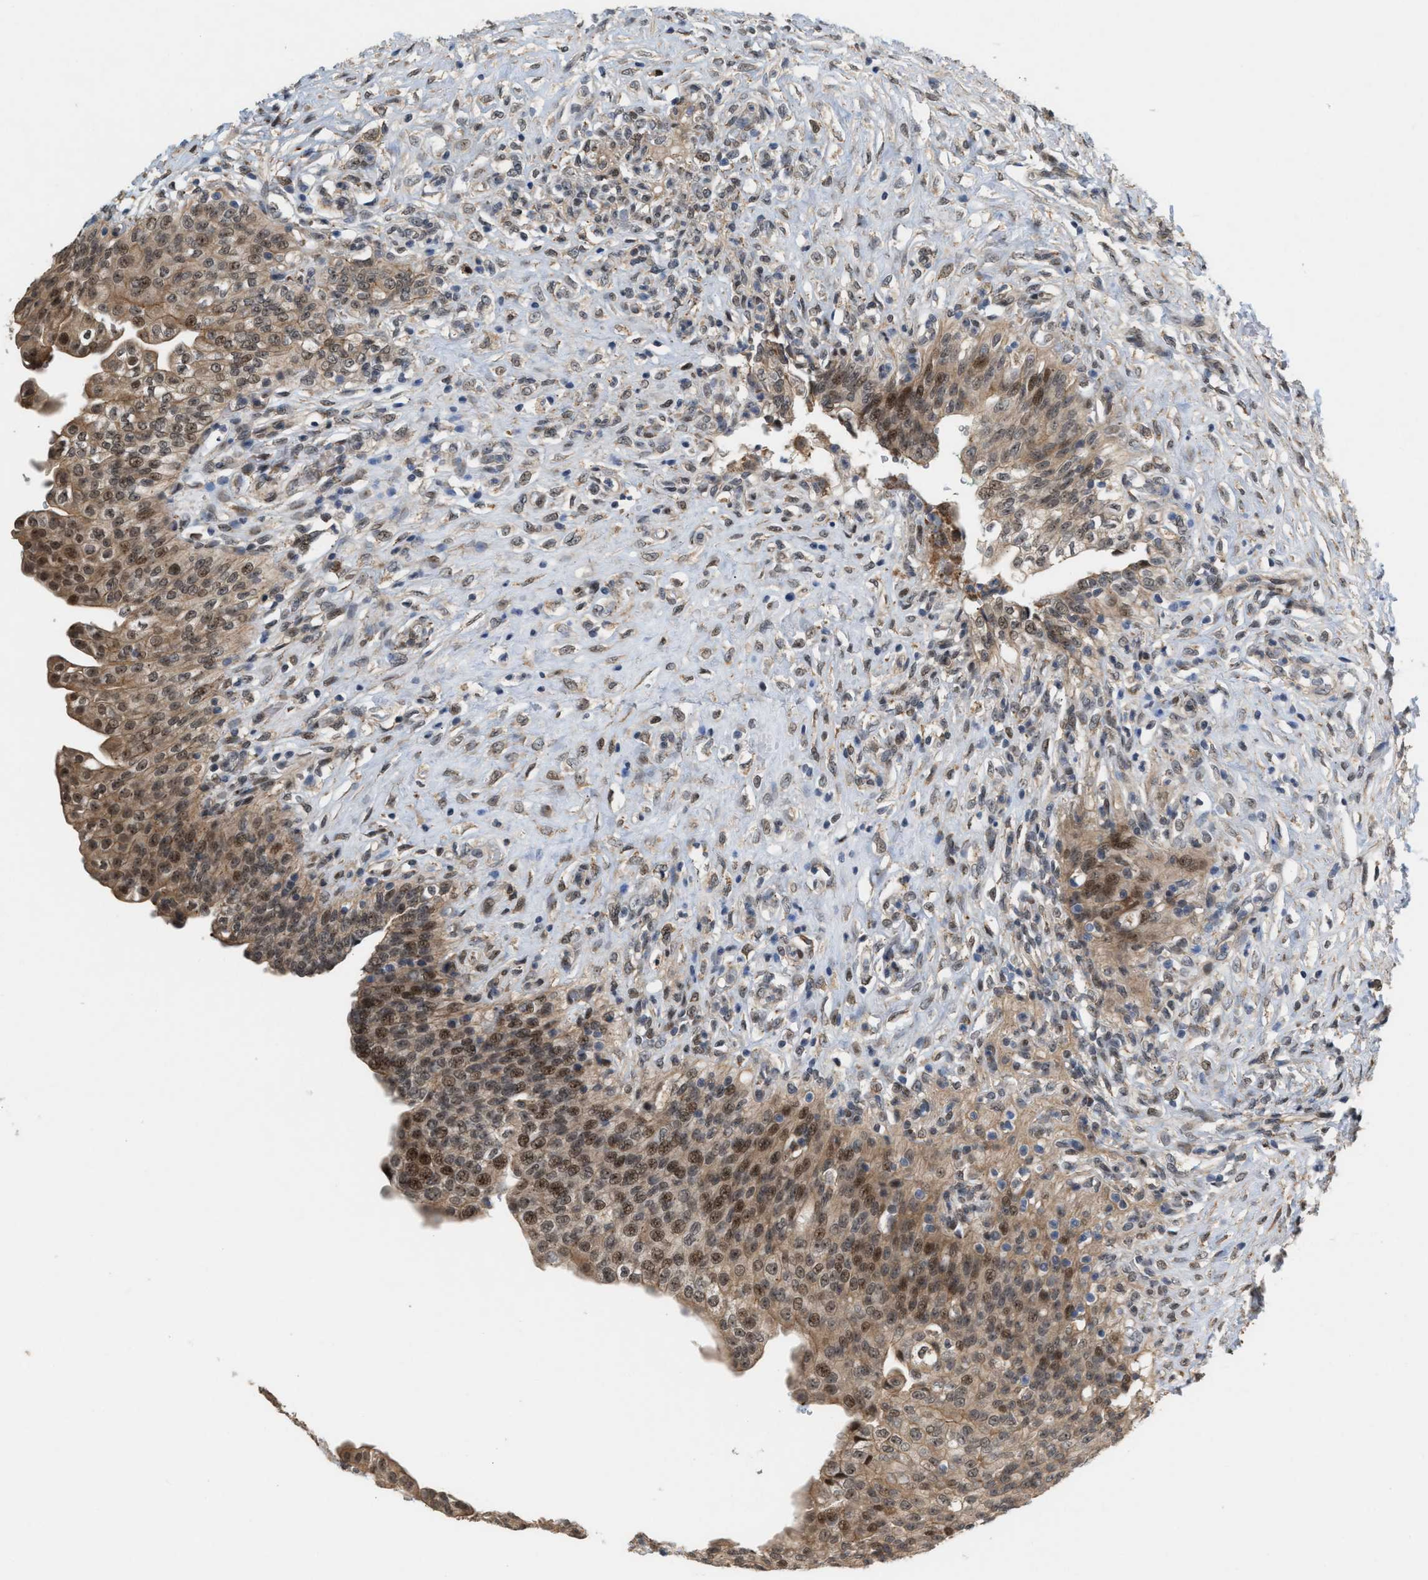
{"staining": {"intensity": "moderate", "quantity": ">75%", "location": "cytoplasmic/membranous,nuclear"}, "tissue": "urinary bladder", "cell_type": "Urothelial cells", "image_type": "normal", "snomed": [{"axis": "morphology", "description": "Urothelial carcinoma, High grade"}, {"axis": "topography", "description": "Urinary bladder"}], "caption": "Immunohistochemistry micrograph of normal human urinary bladder stained for a protein (brown), which exhibits medium levels of moderate cytoplasmic/membranous,nuclear positivity in about >75% of urothelial cells.", "gene": "MFSD6", "patient": {"sex": "male", "age": 46}}